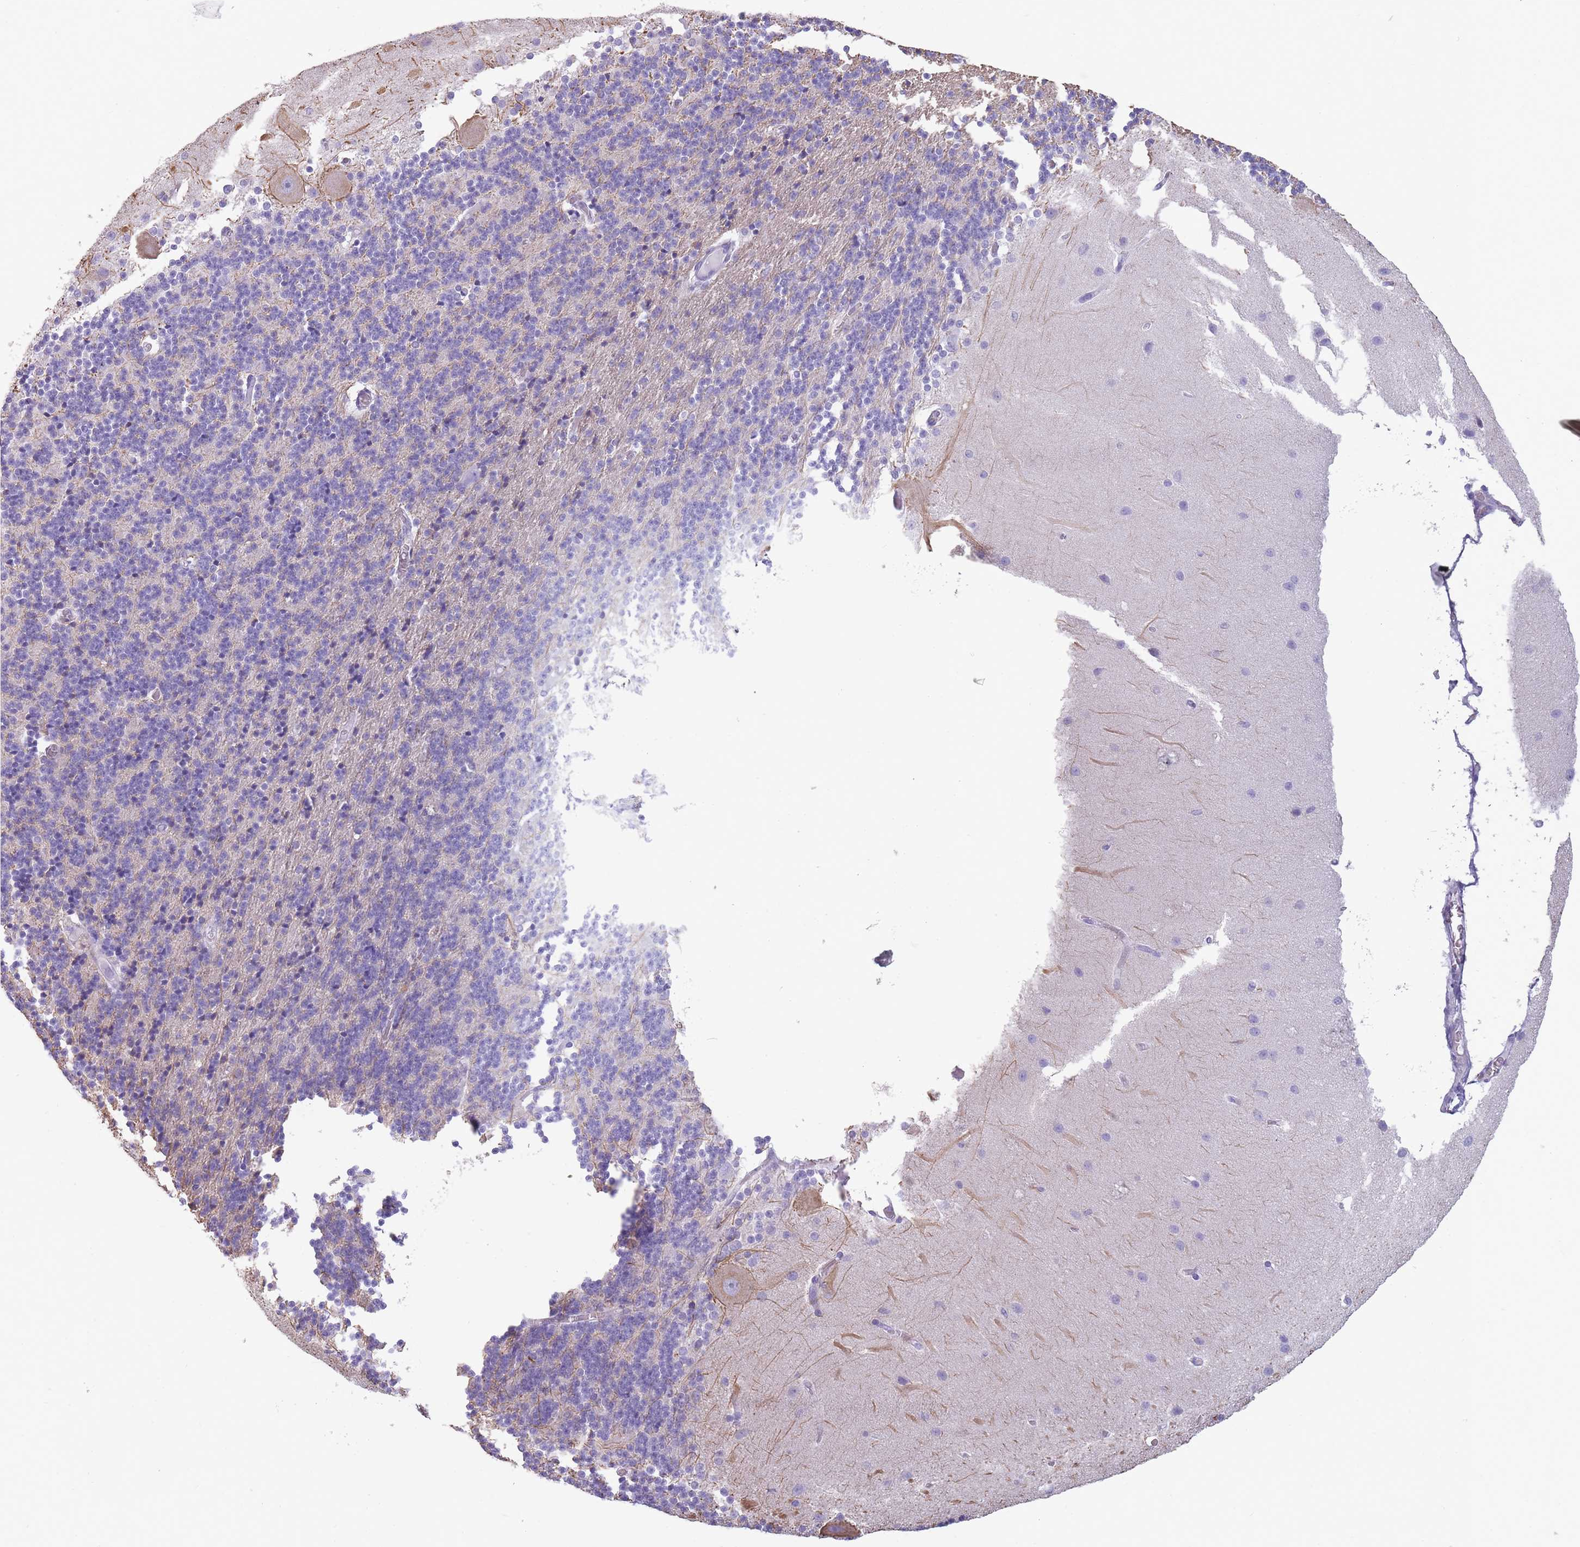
{"staining": {"intensity": "negative", "quantity": "none", "location": "none"}, "tissue": "cerebellum", "cell_type": "Cells in granular layer", "image_type": "normal", "snomed": [{"axis": "morphology", "description": "Normal tissue, NOS"}, {"axis": "topography", "description": "Cerebellum"}], "caption": "IHC of benign human cerebellum reveals no staining in cells in granular layer. Brightfield microscopy of immunohistochemistry (IHC) stained with DAB (3,3'-diaminobenzidine) (brown) and hematoxylin (blue), captured at high magnification.", "gene": "CR1L", "patient": {"sex": "female", "age": 54}}